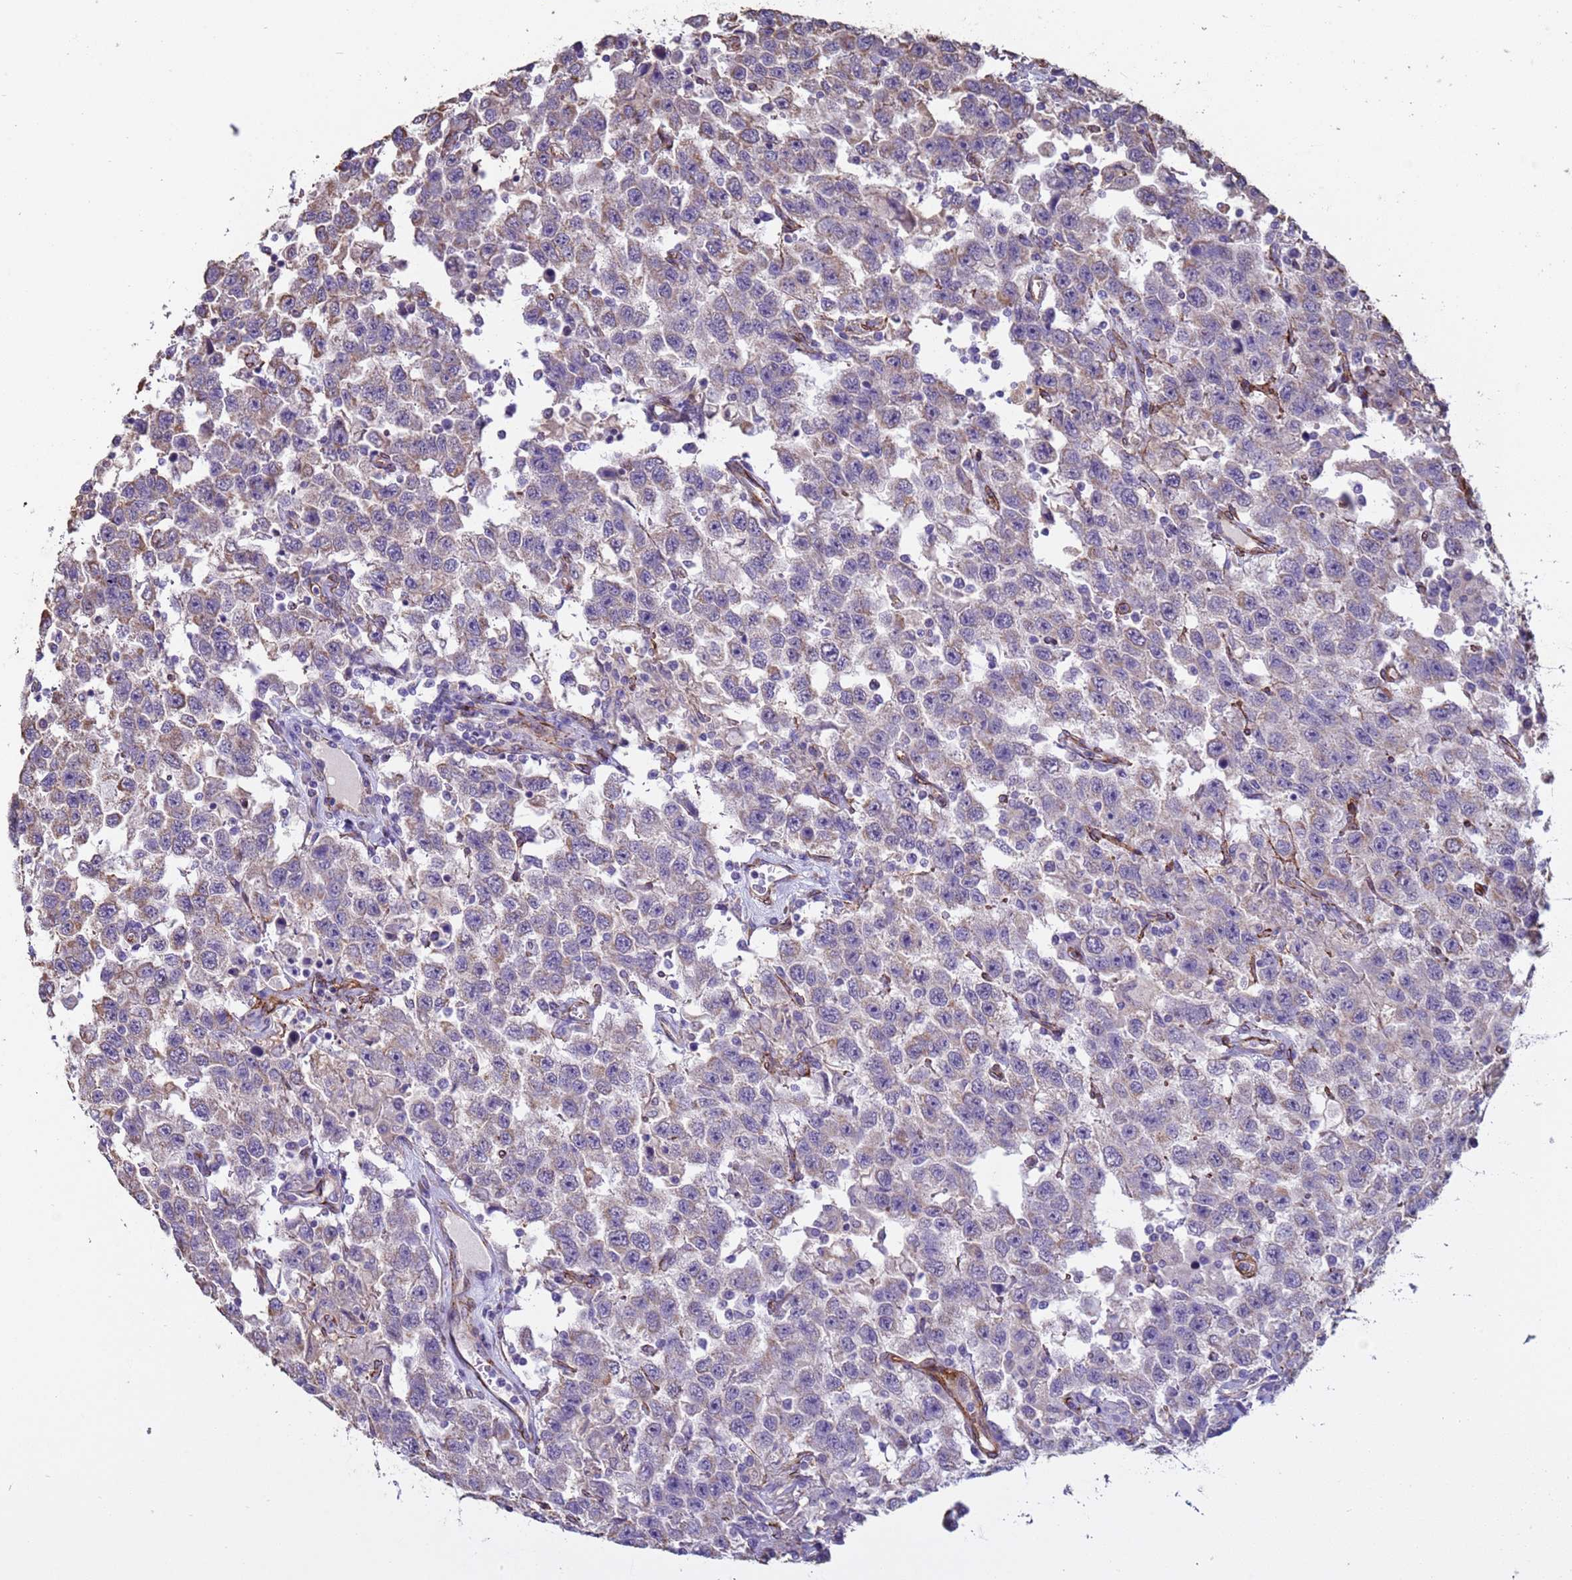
{"staining": {"intensity": "weak", "quantity": "25%-75%", "location": "cytoplasmic/membranous"}, "tissue": "testis cancer", "cell_type": "Tumor cells", "image_type": "cancer", "snomed": [{"axis": "morphology", "description": "Seminoma, NOS"}, {"axis": "topography", "description": "Testis"}], "caption": "Testis cancer (seminoma) stained with DAB (3,3'-diaminobenzidine) immunohistochemistry displays low levels of weak cytoplasmic/membranous staining in approximately 25%-75% of tumor cells.", "gene": "GASK1A", "patient": {"sex": "male", "age": 41}}